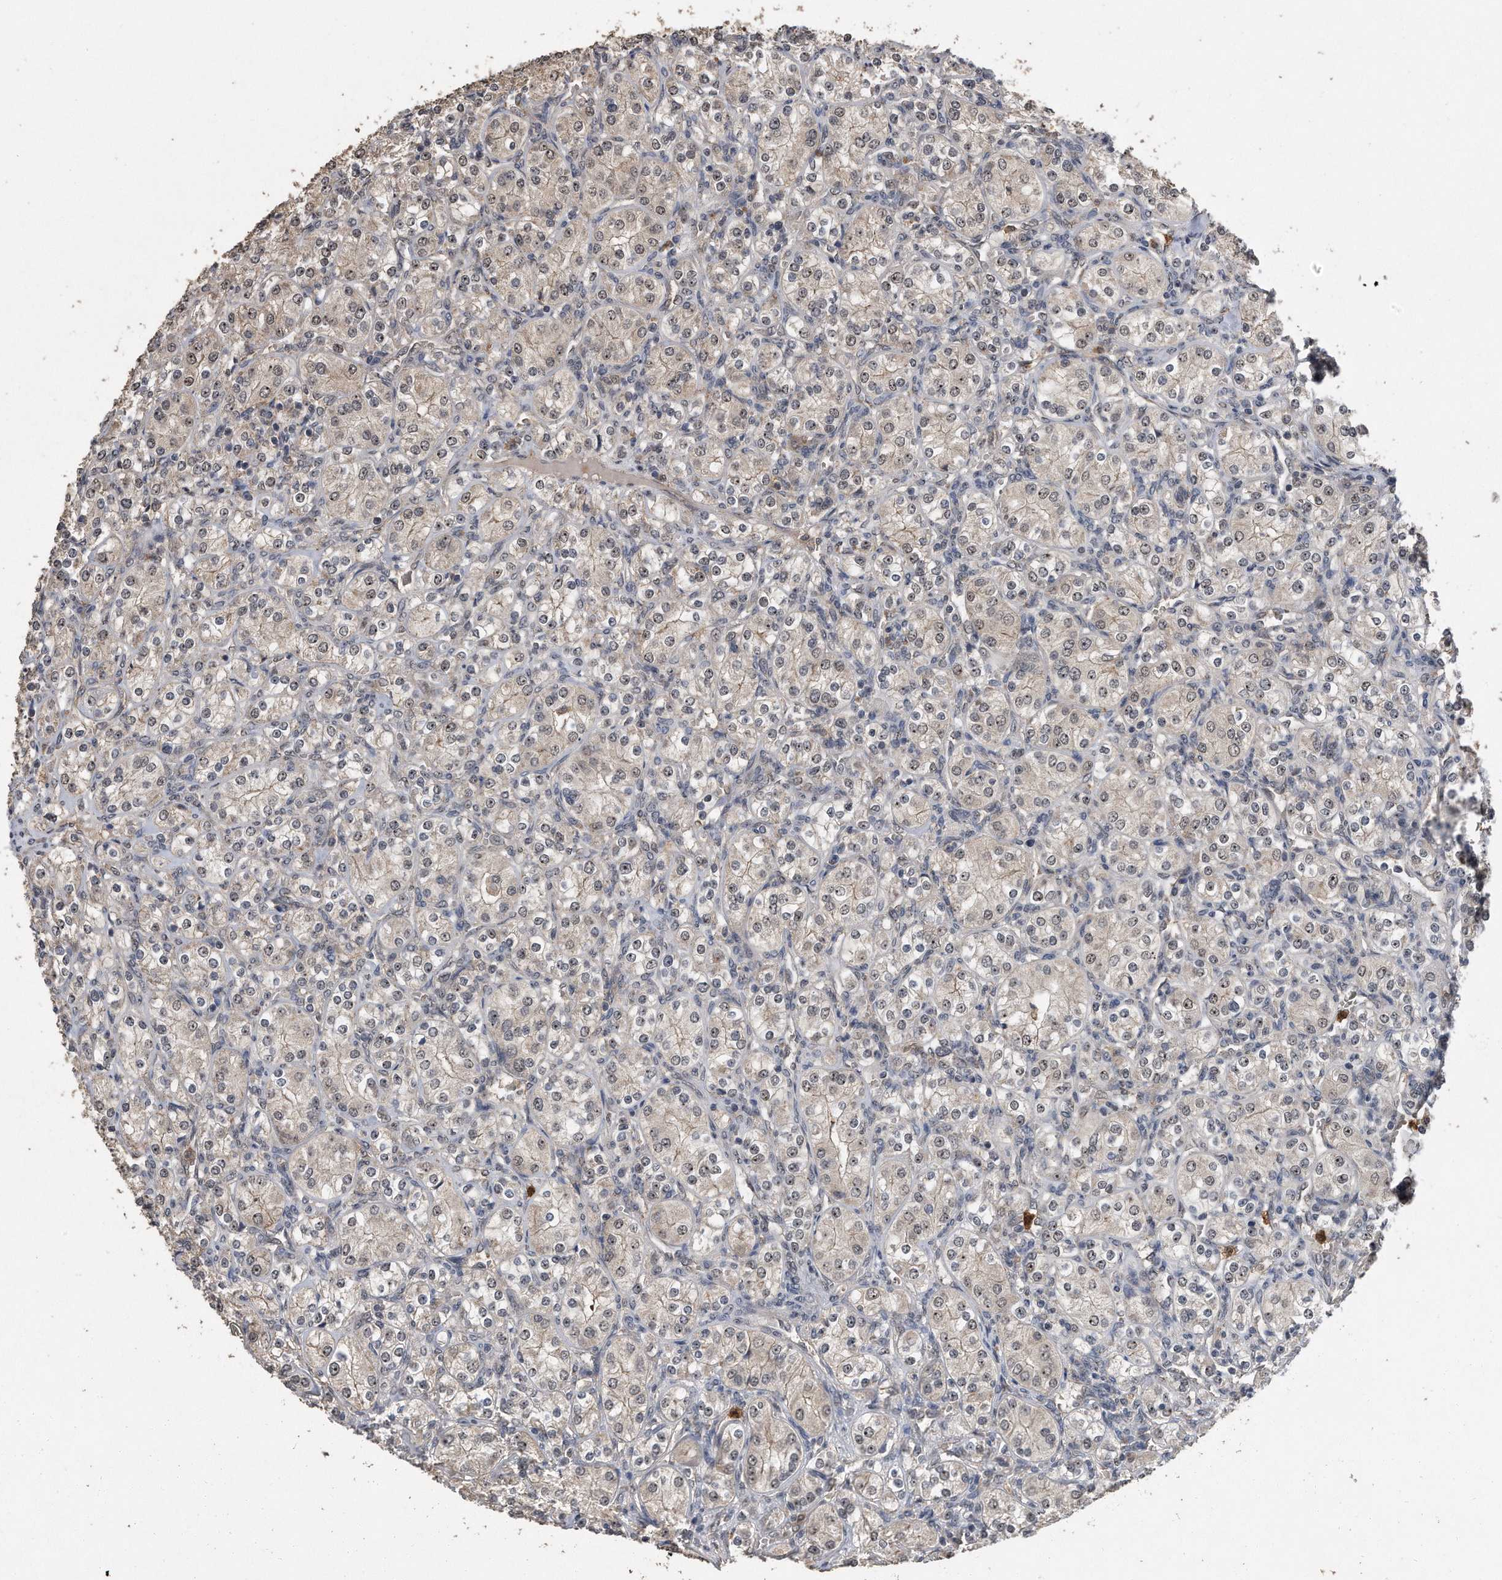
{"staining": {"intensity": "weak", "quantity": "25%-75%", "location": "nuclear"}, "tissue": "renal cancer", "cell_type": "Tumor cells", "image_type": "cancer", "snomed": [{"axis": "morphology", "description": "Adenocarcinoma, NOS"}, {"axis": "topography", "description": "Kidney"}], "caption": "High-magnification brightfield microscopy of renal cancer (adenocarcinoma) stained with DAB (brown) and counterstained with hematoxylin (blue). tumor cells exhibit weak nuclear positivity is identified in about25%-75% of cells.", "gene": "PELO", "patient": {"sex": "male", "age": 77}}